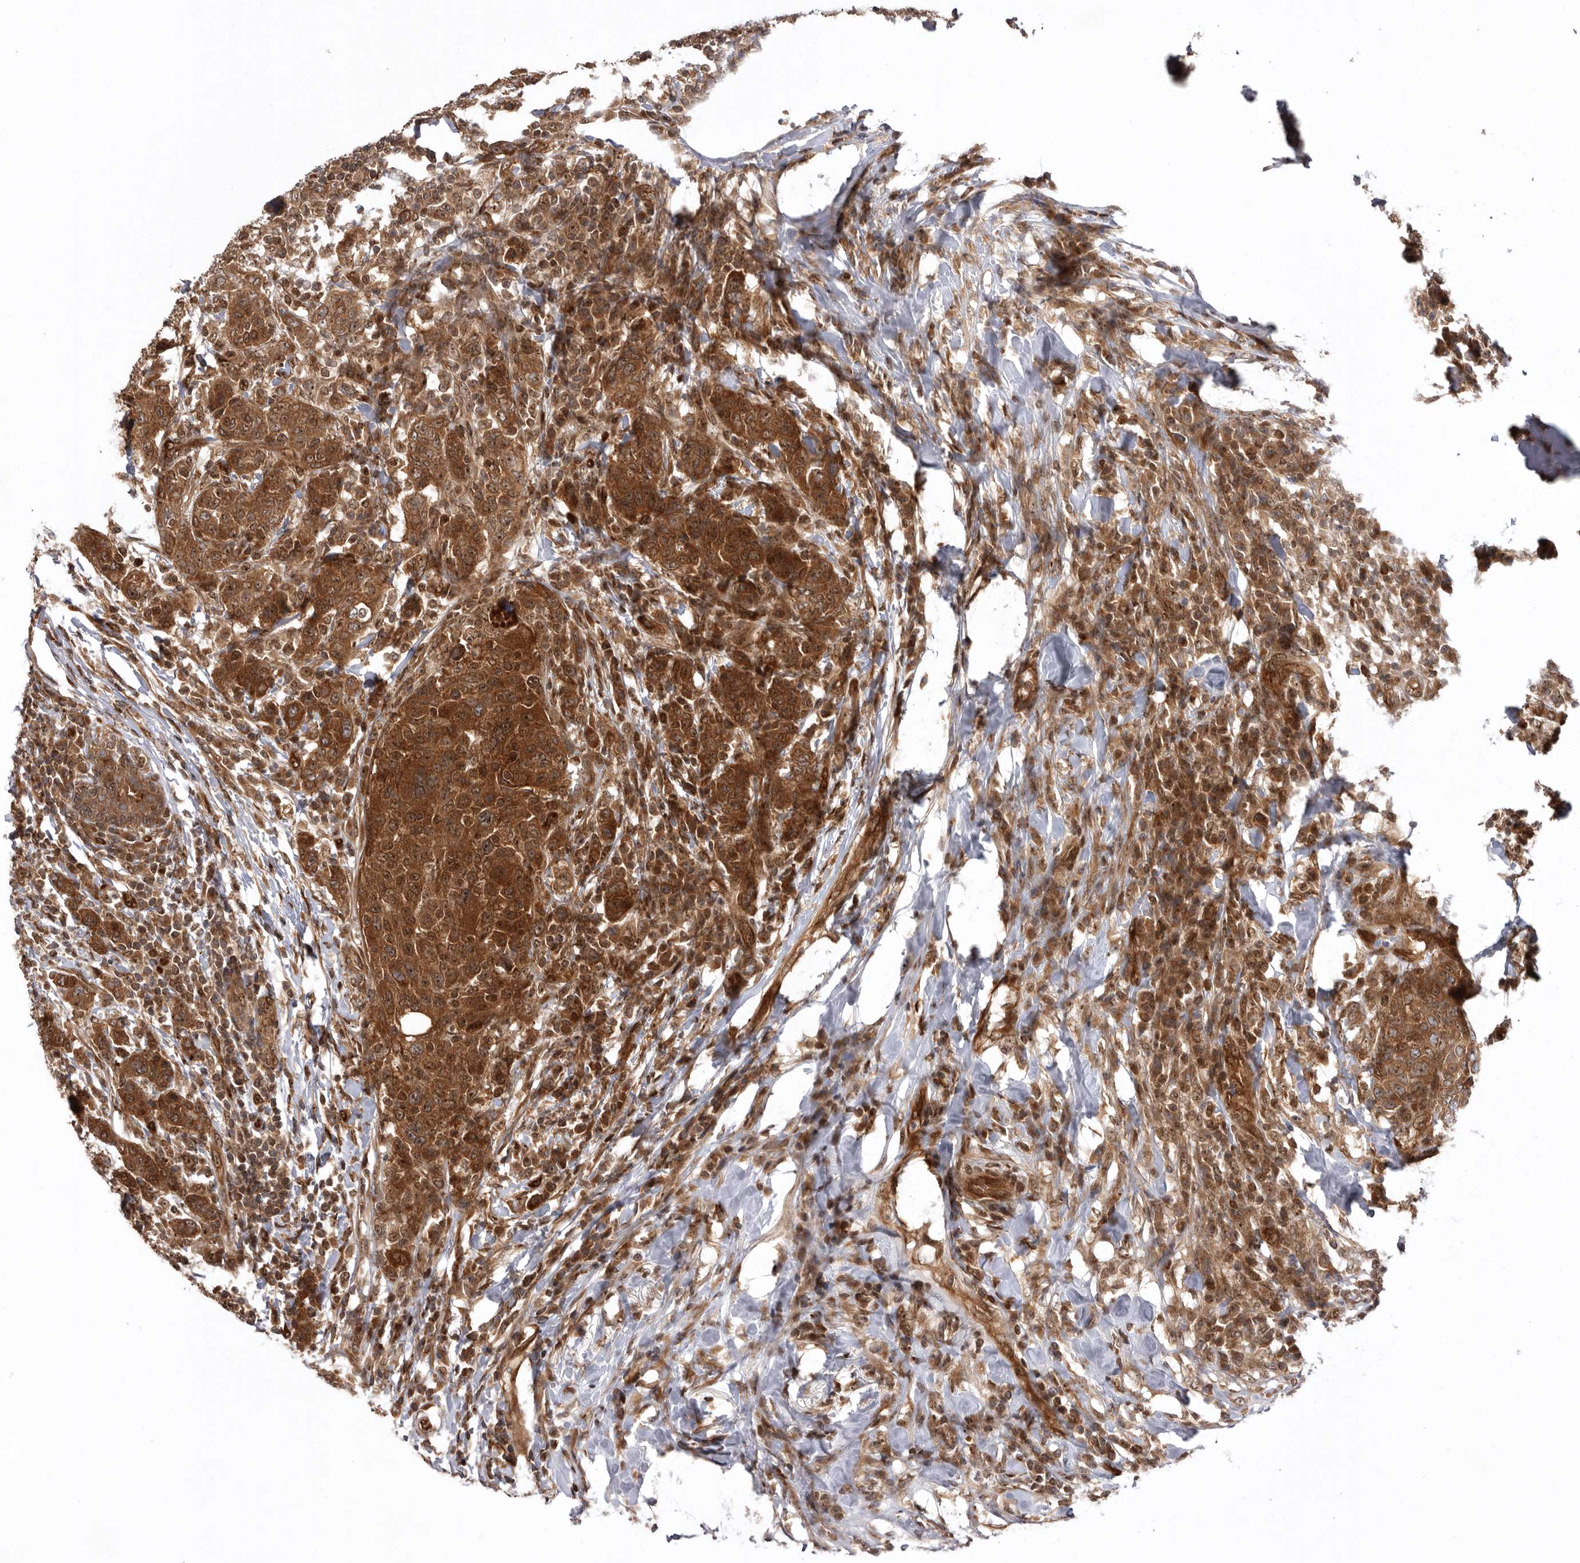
{"staining": {"intensity": "strong", "quantity": ">75%", "location": "cytoplasmic/membranous,nuclear"}, "tissue": "breast cancer", "cell_type": "Tumor cells", "image_type": "cancer", "snomed": [{"axis": "morphology", "description": "Duct carcinoma"}, {"axis": "topography", "description": "Breast"}], "caption": "Protein expression analysis of breast infiltrating ductal carcinoma reveals strong cytoplasmic/membranous and nuclear positivity in about >75% of tumor cells.", "gene": "DHDDS", "patient": {"sex": "female", "age": 37}}